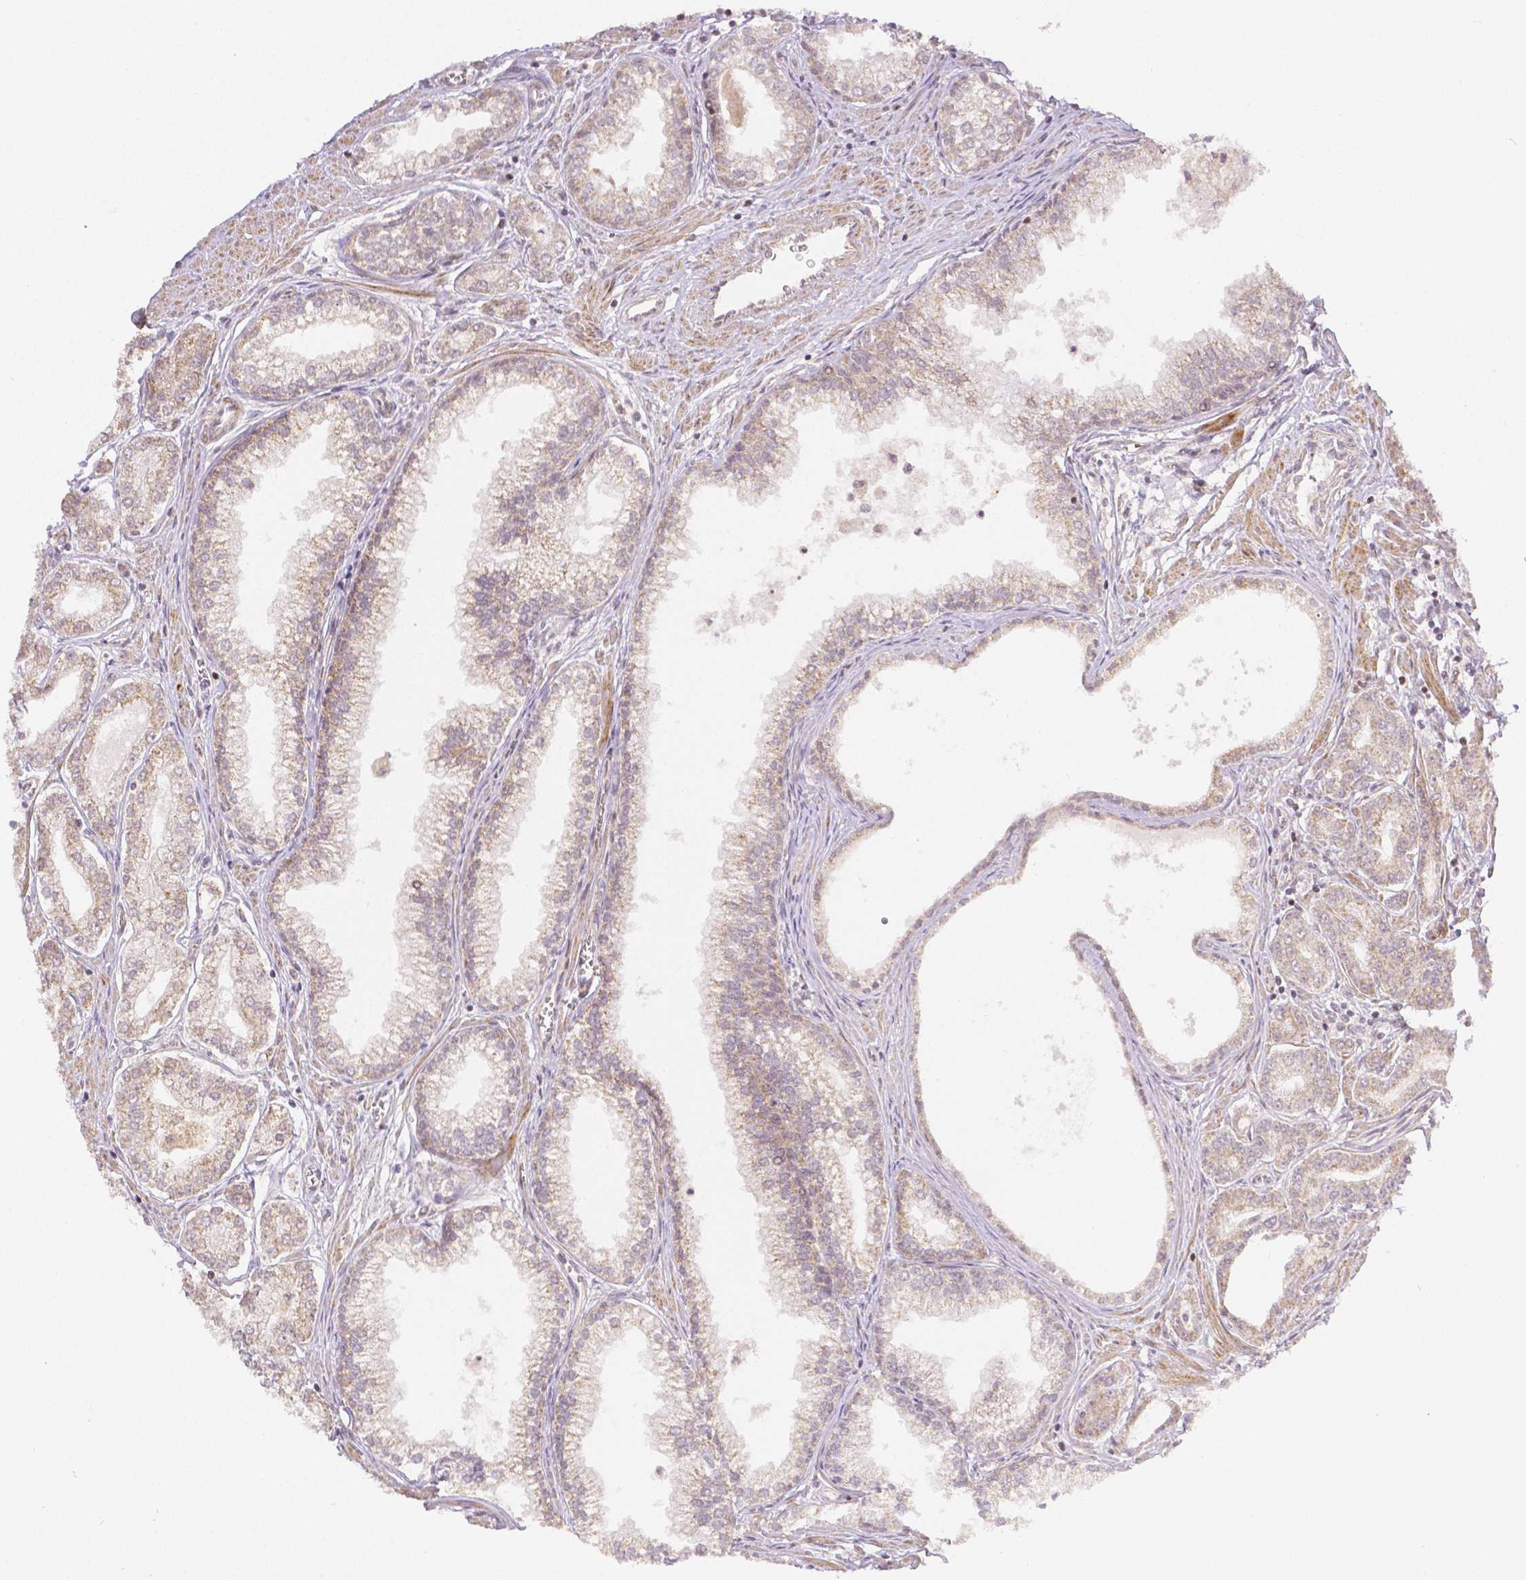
{"staining": {"intensity": "weak", "quantity": "<25%", "location": "cytoplasmic/membranous"}, "tissue": "prostate cancer", "cell_type": "Tumor cells", "image_type": "cancer", "snomed": [{"axis": "morphology", "description": "Adenocarcinoma, NOS"}, {"axis": "topography", "description": "Prostate"}], "caption": "High magnification brightfield microscopy of prostate adenocarcinoma stained with DAB (3,3'-diaminobenzidine) (brown) and counterstained with hematoxylin (blue): tumor cells show no significant expression.", "gene": "RHOT1", "patient": {"sex": "male", "age": 71}}